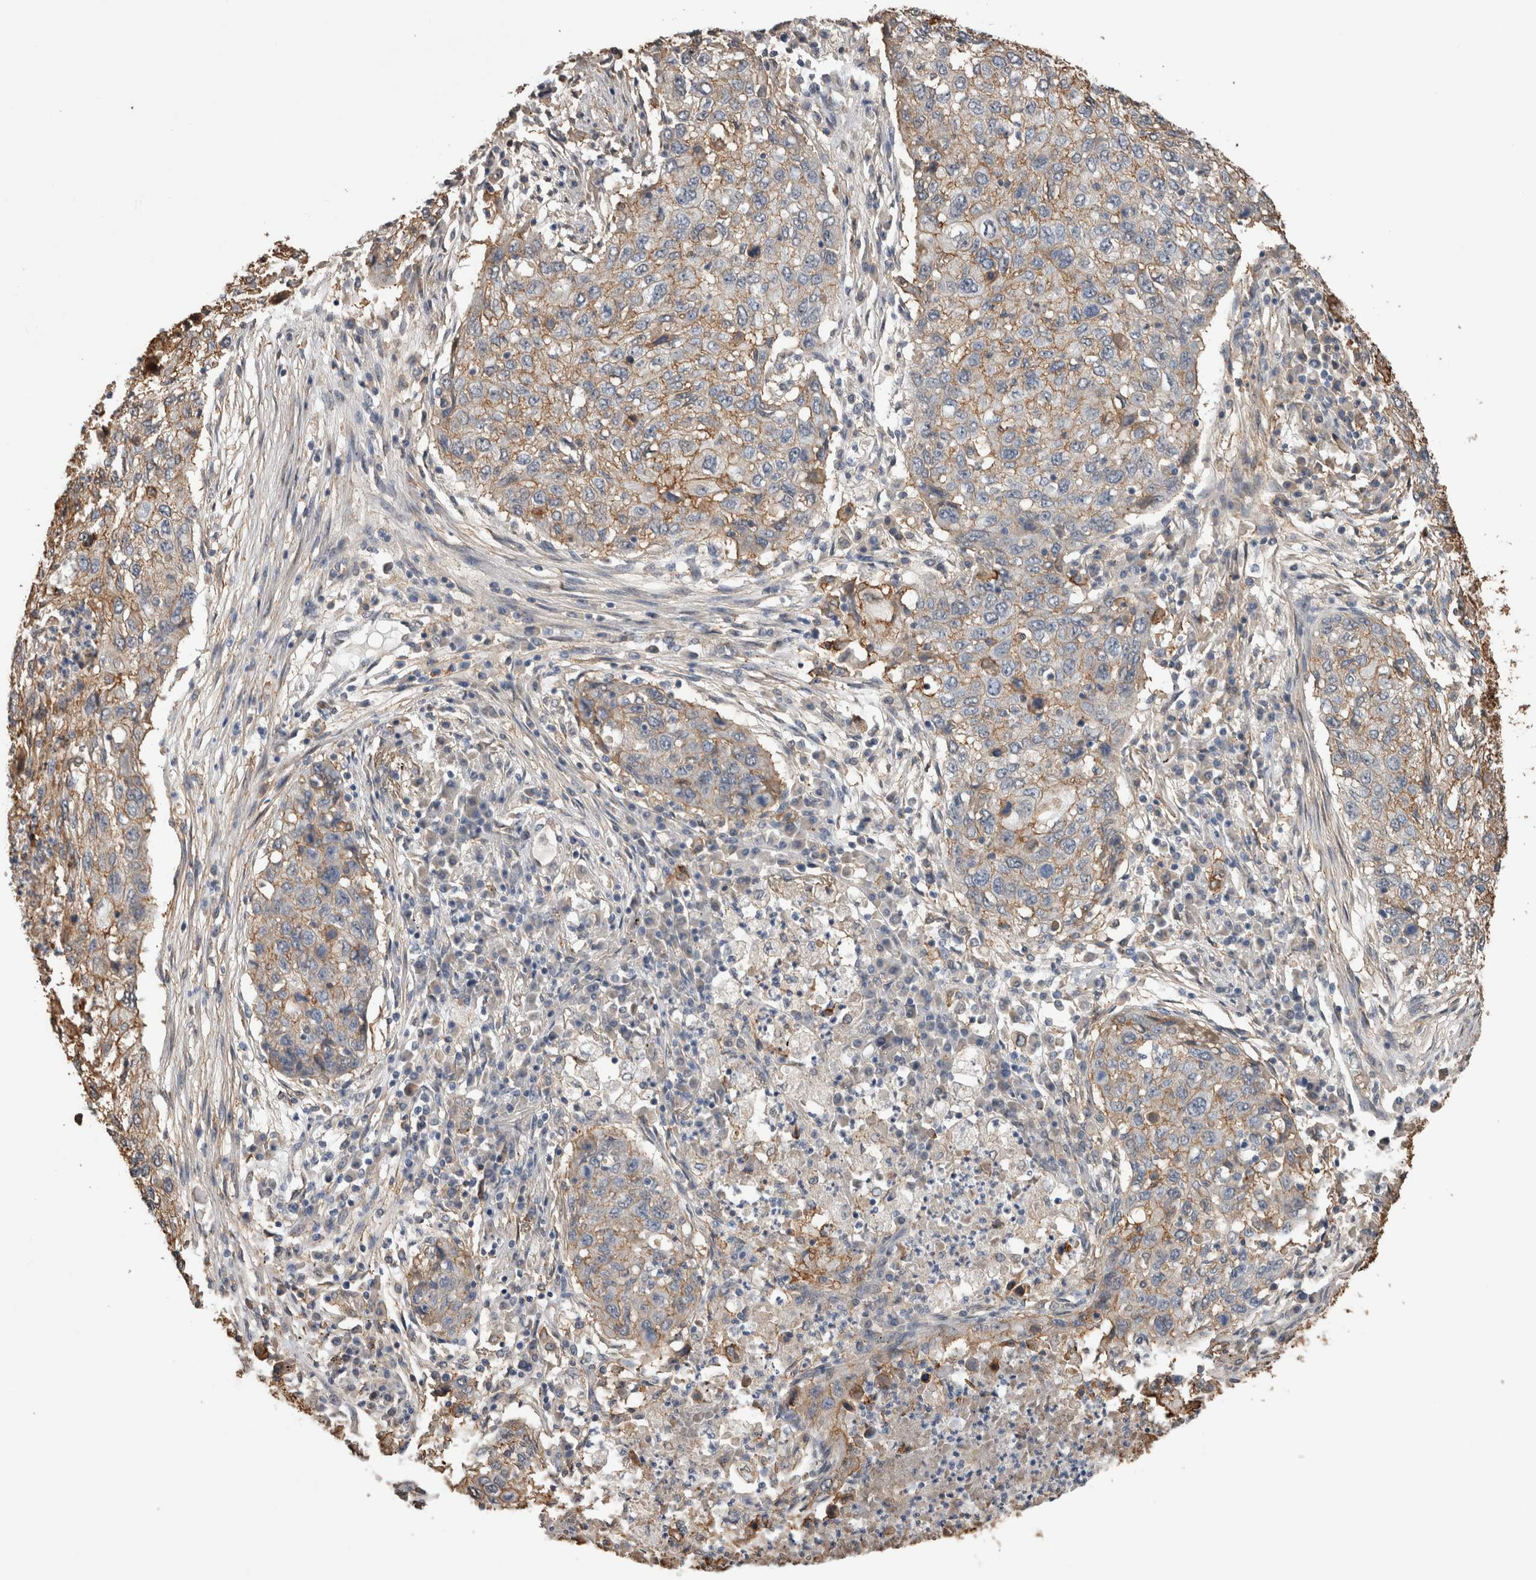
{"staining": {"intensity": "weak", "quantity": ">75%", "location": "cytoplasmic/membranous"}, "tissue": "lung cancer", "cell_type": "Tumor cells", "image_type": "cancer", "snomed": [{"axis": "morphology", "description": "Squamous cell carcinoma, NOS"}, {"axis": "topography", "description": "Lung"}], "caption": "A histopathology image of human lung squamous cell carcinoma stained for a protein shows weak cytoplasmic/membranous brown staining in tumor cells. (Stains: DAB (3,3'-diaminobenzidine) in brown, nuclei in blue, Microscopy: brightfield microscopy at high magnification).", "gene": "S100A10", "patient": {"sex": "female", "age": 63}}